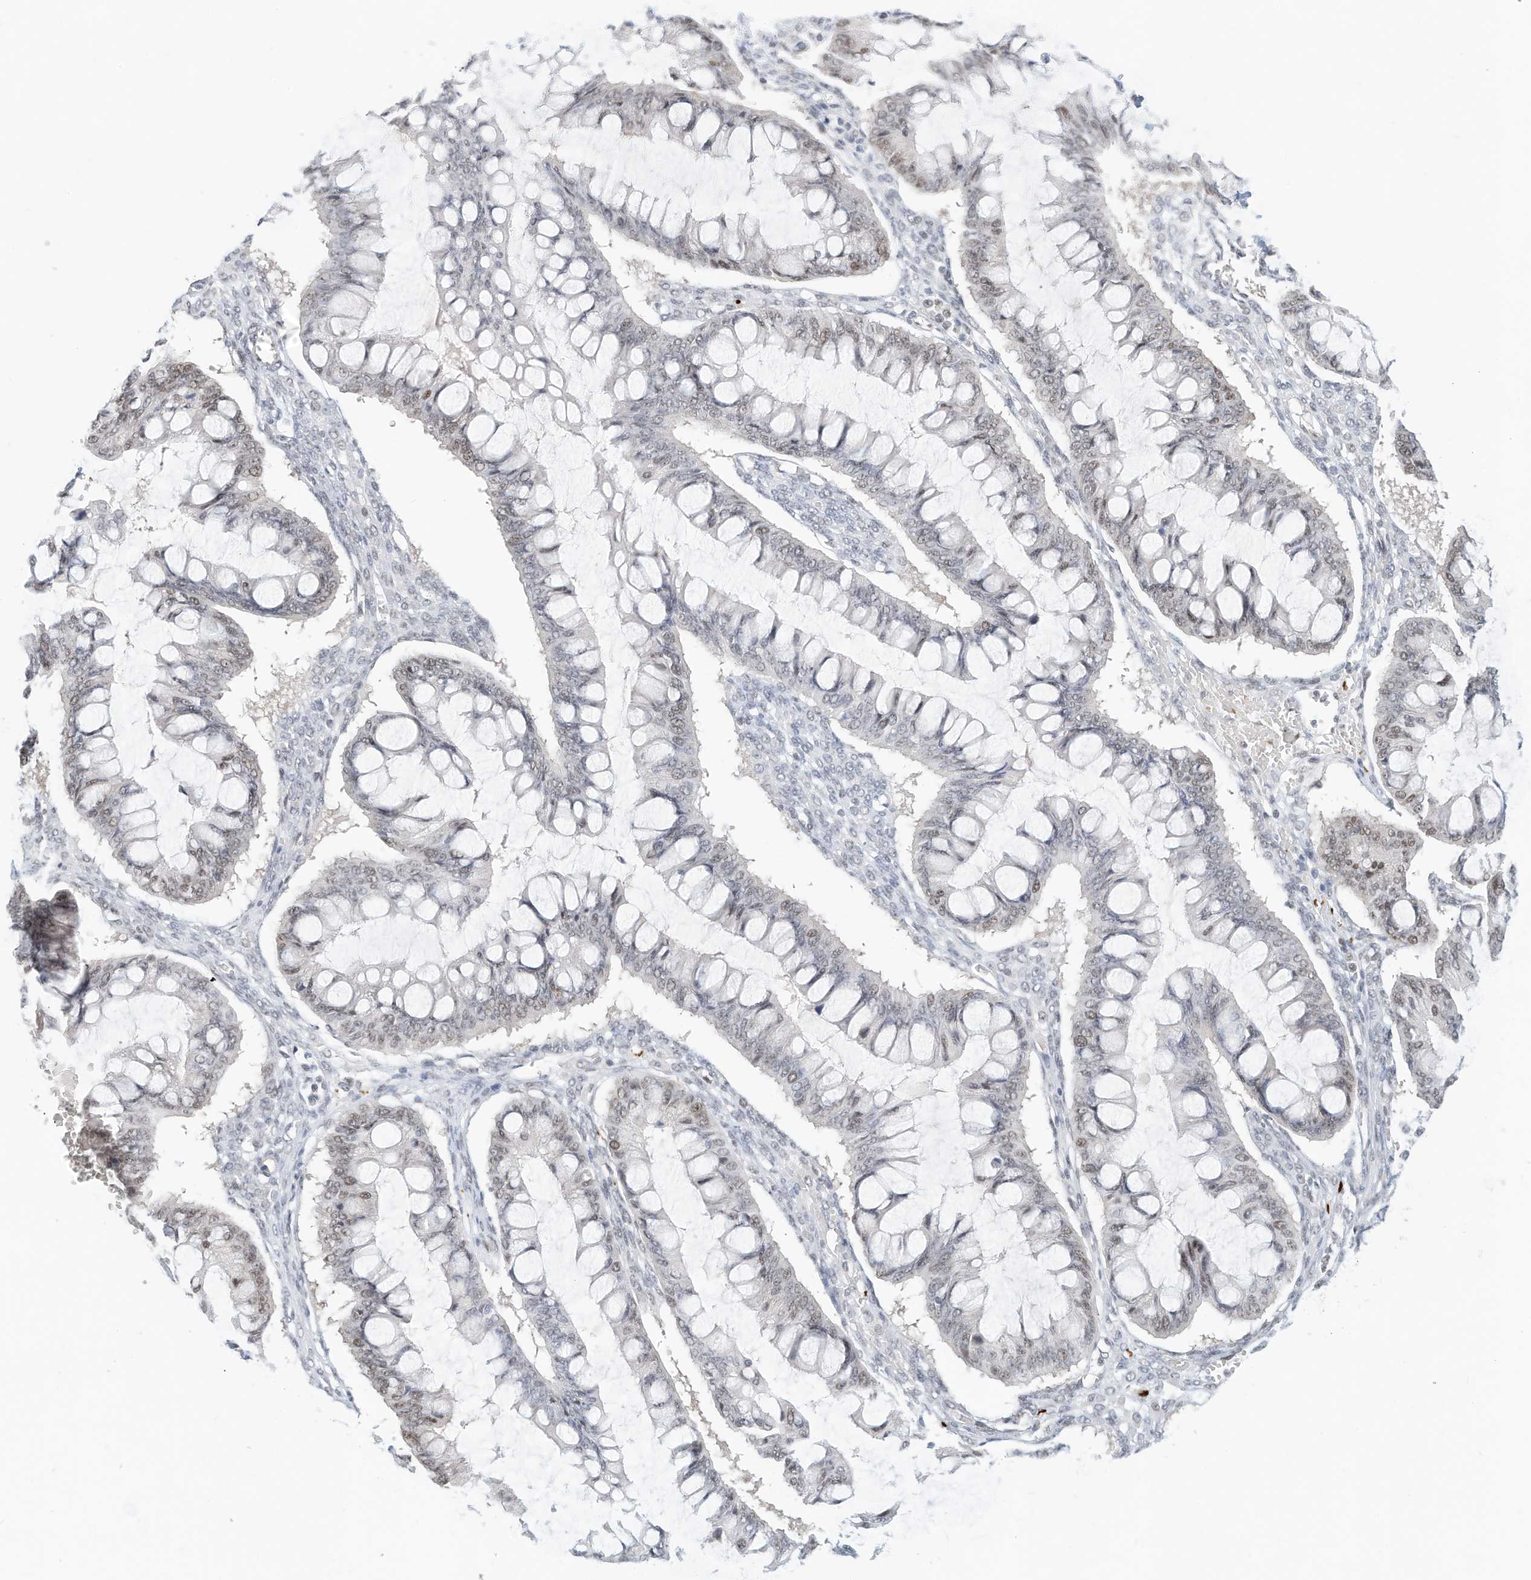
{"staining": {"intensity": "weak", "quantity": "<25%", "location": "nuclear"}, "tissue": "ovarian cancer", "cell_type": "Tumor cells", "image_type": "cancer", "snomed": [{"axis": "morphology", "description": "Cystadenocarcinoma, mucinous, NOS"}, {"axis": "topography", "description": "Ovary"}], "caption": "Mucinous cystadenocarcinoma (ovarian) was stained to show a protein in brown. There is no significant positivity in tumor cells.", "gene": "OGT", "patient": {"sex": "female", "age": 73}}